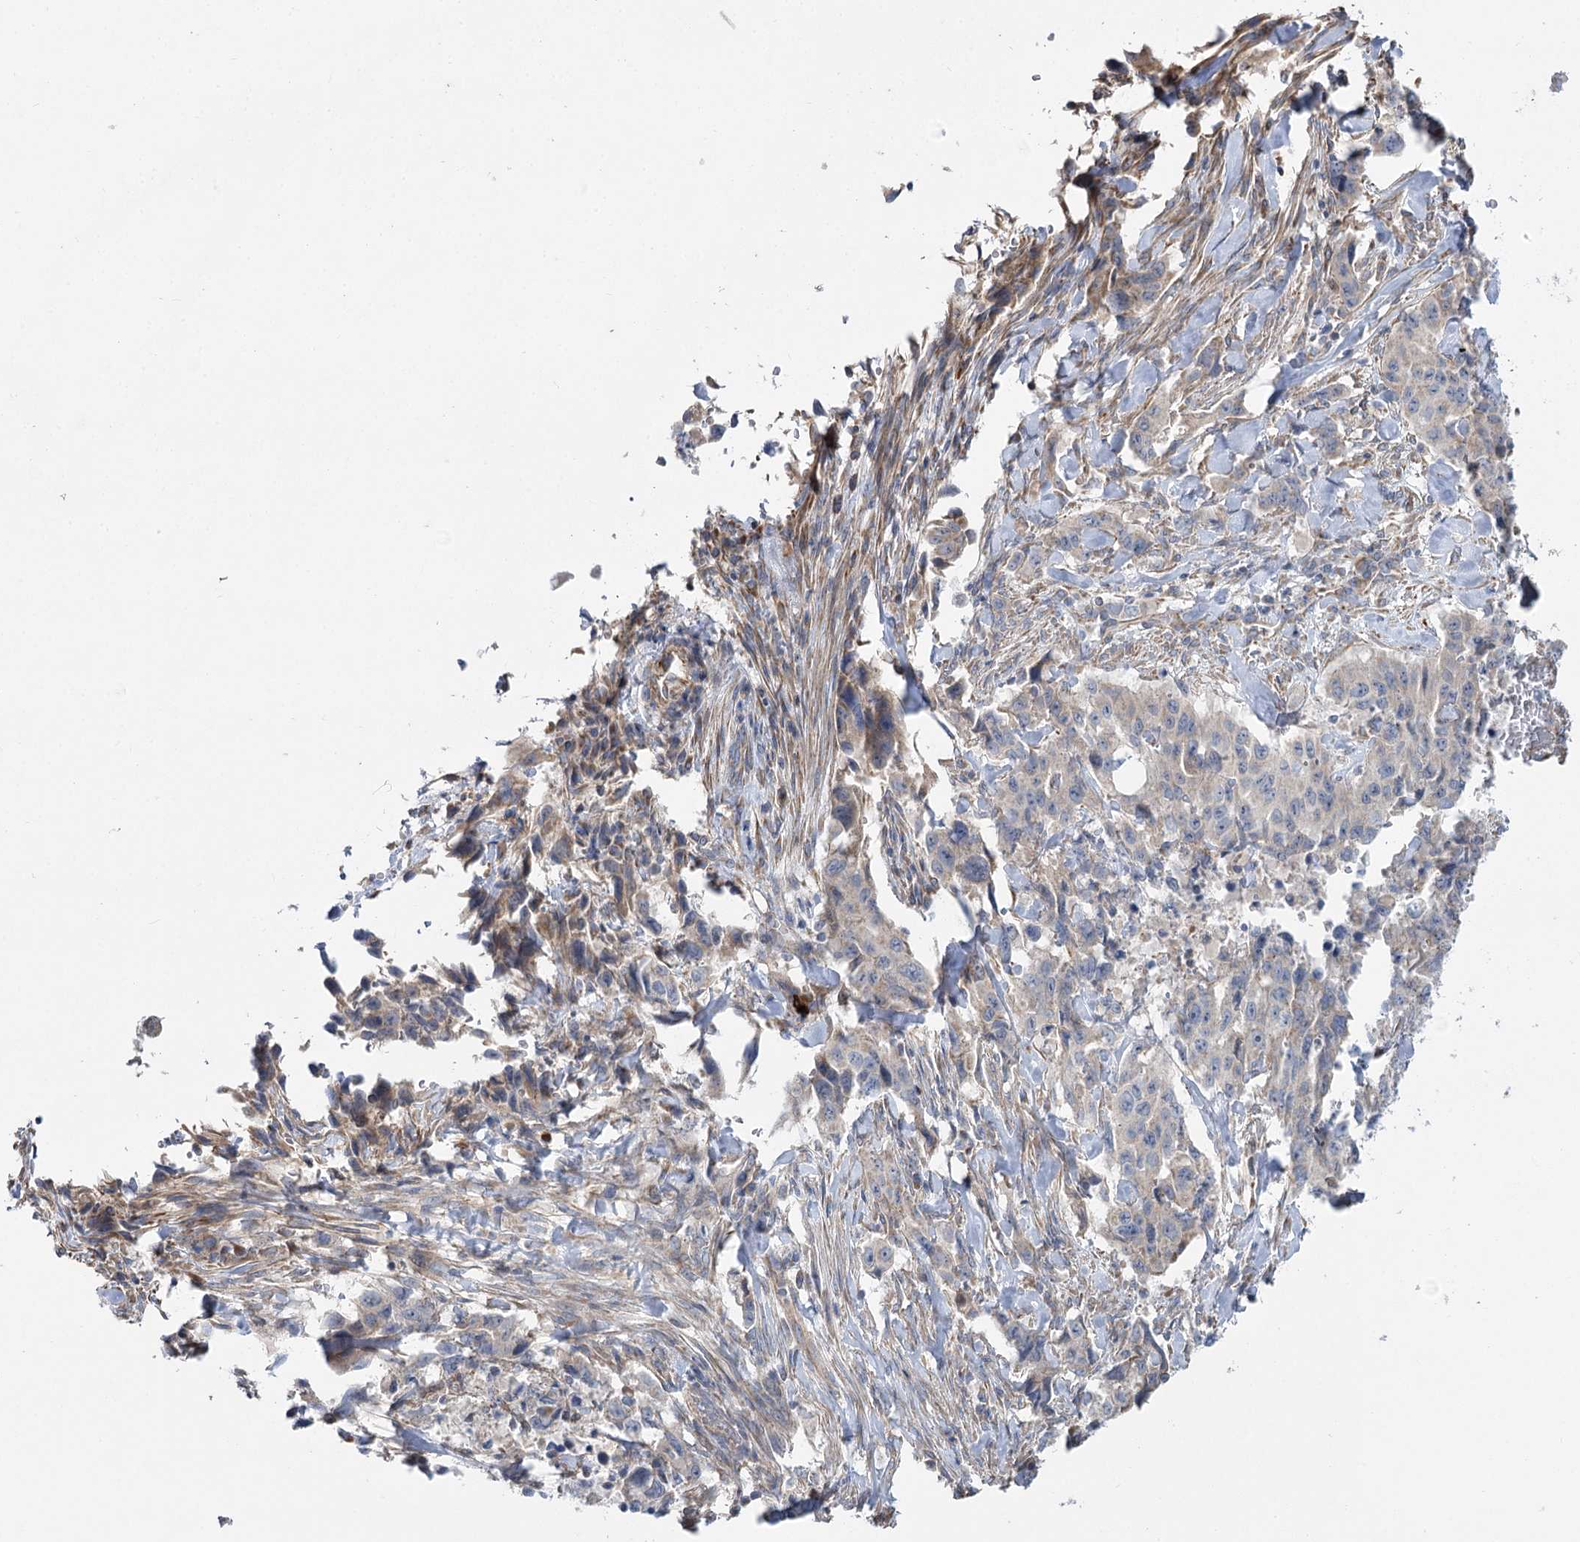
{"staining": {"intensity": "negative", "quantity": "none", "location": "none"}, "tissue": "lung cancer", "cell_type": "Tumor cells", "image_type": "cancer", "snomed": [{"axis": "morphology", "description": "Adenocarcinoma, NOS"}, {"axis": "topography", "description": "Lung"}], "caption": "IHC micrograph of lung cancer stained for a protein (brown), which shows no staining in tumor cells.", "gene": "KIAA0825", "patient": {"sex": "female", "age": 51}}